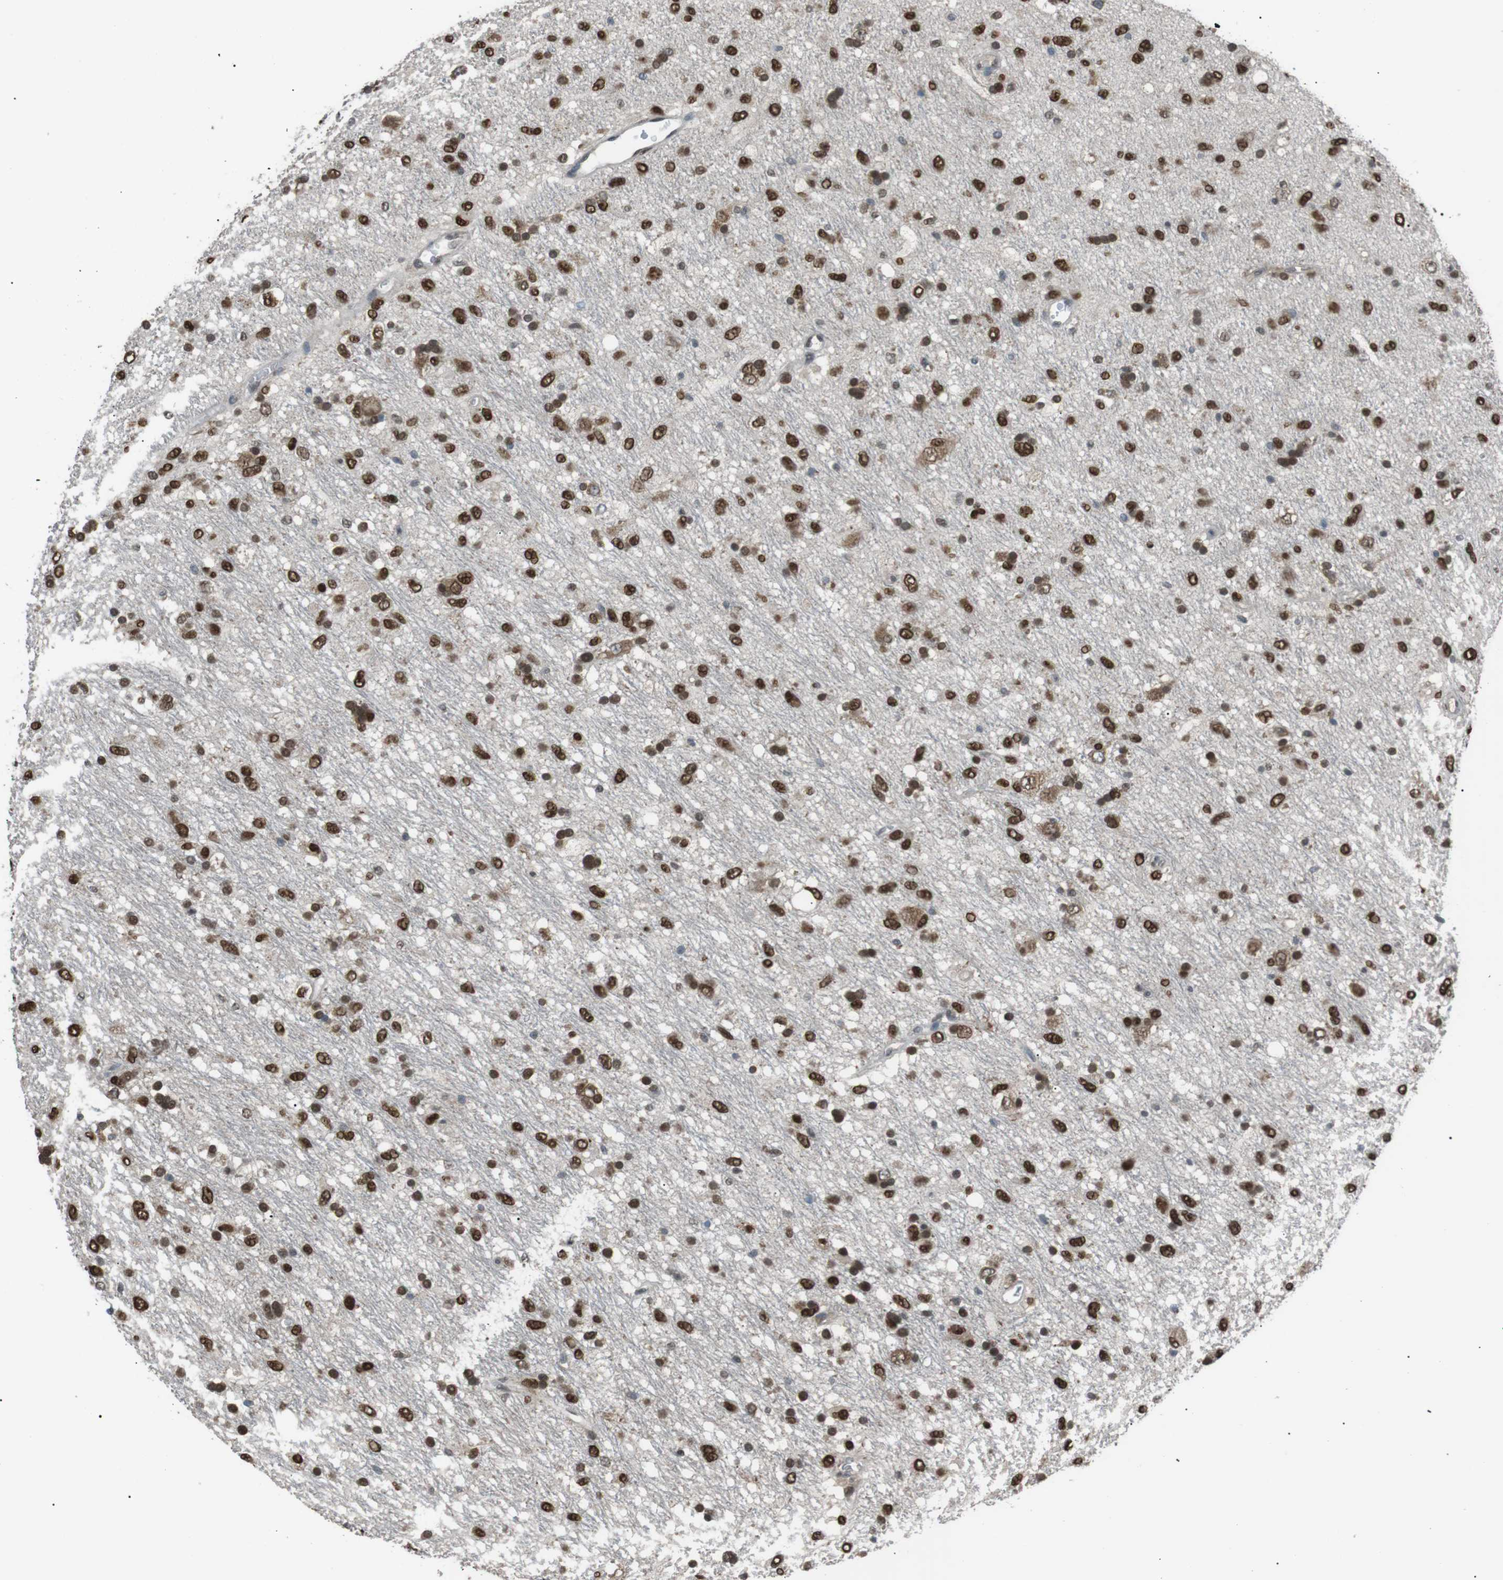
{"staining": {"intensity": "strong", "quantity": "25%-75%", "location": "nuclear"}, "tissue": "glioma", "cell_type": "Tumor cells", "image_type": "cancer", "snomed": [{"axis": "morphology", "description": "Glioma, malignant, Low grade"}, {"axis": "topography", "description": "Brain"}], "caption": "Protein staining of glioma tissue exhibits strong nuclear positivity in approximately 25%-75% of tumor cells. (Stains: DAB in brown, nuclei in blue, Microscopy: brightfield microscopy at high magnification).", "gene": "SRPK2", "patient": {"sex": "male", "age": 77}}